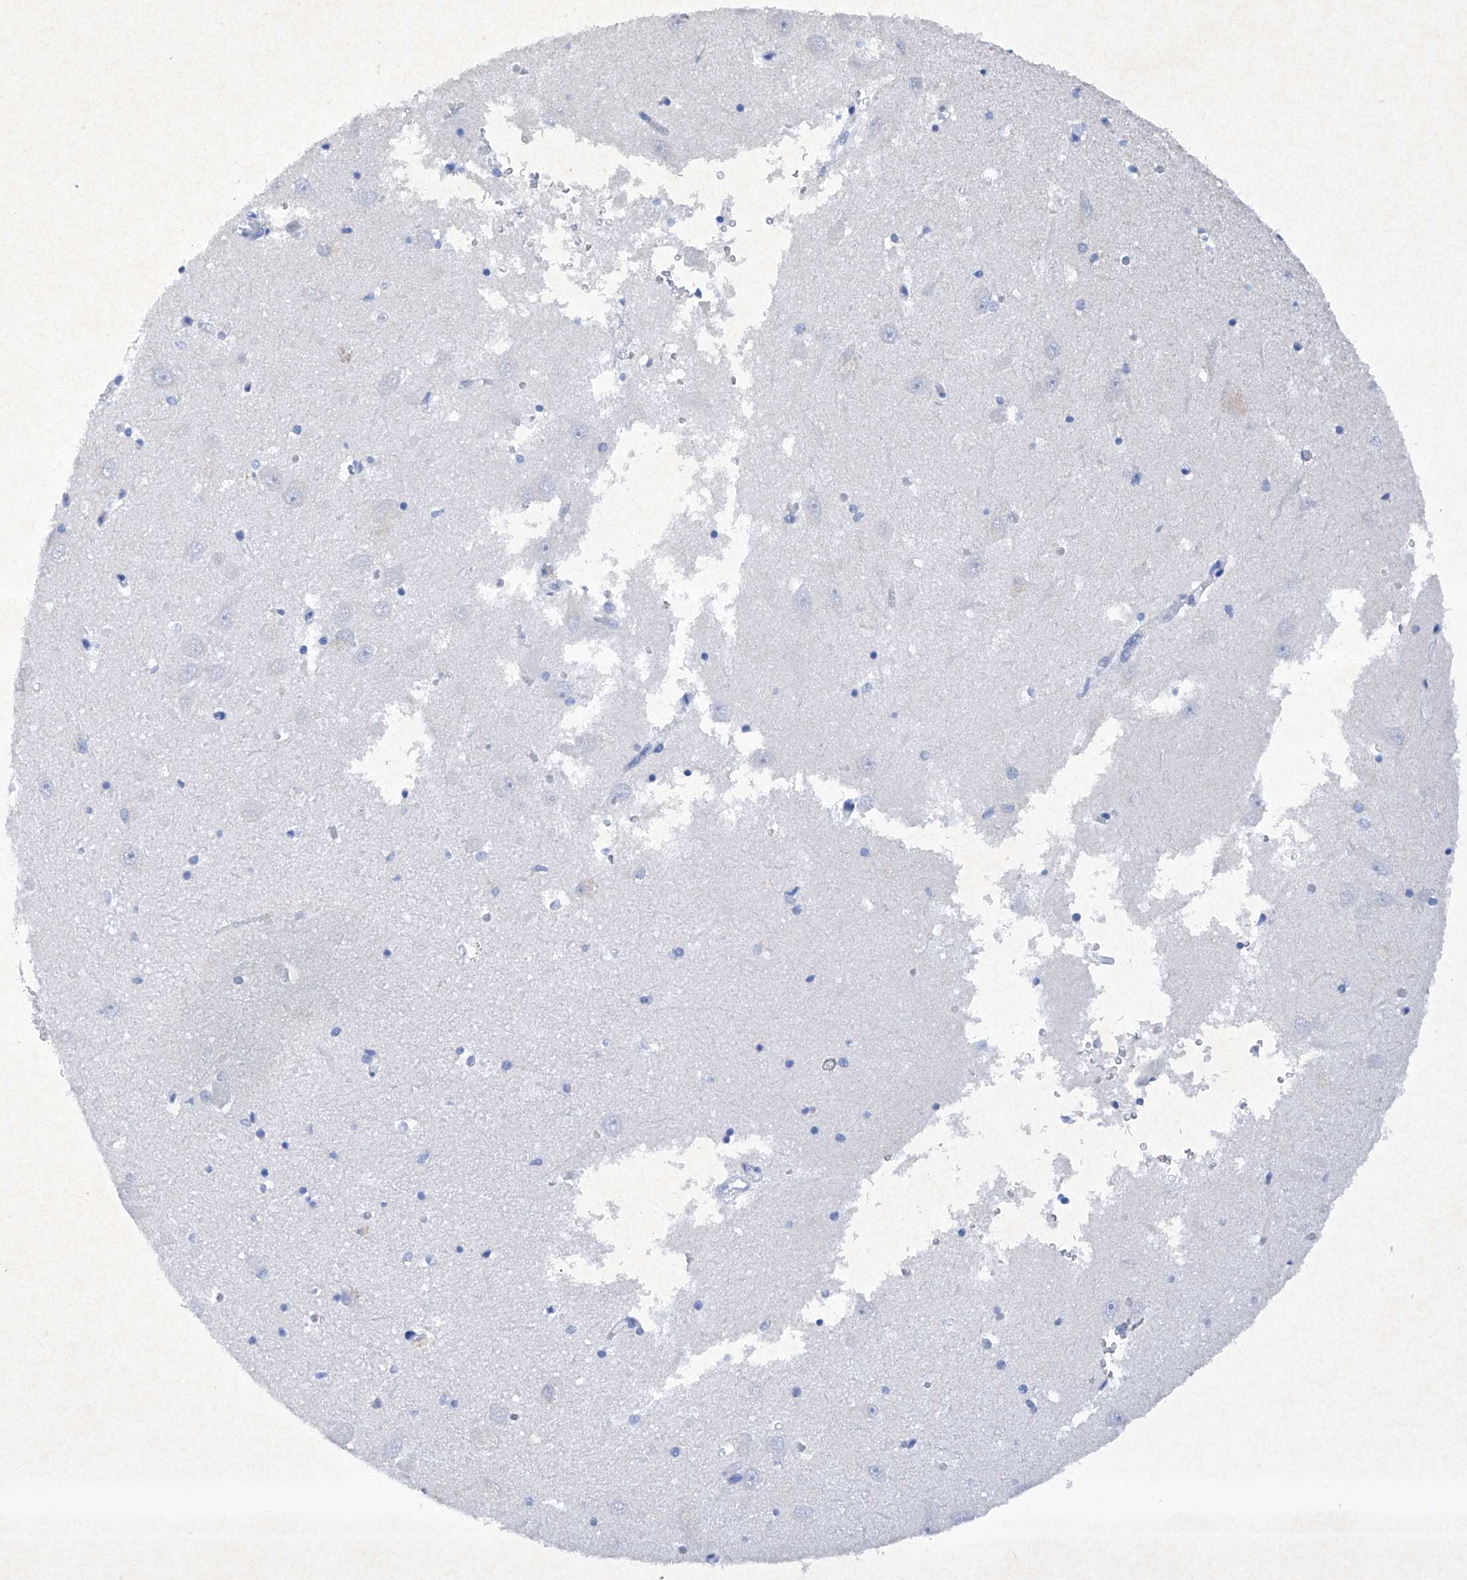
{"staining": {"intensity": "negative", "quantity": "none", "location": "none"}, "tissue": "hippocampus", "cell_type": "Glial cells", "image_type": "normal", "snomed": [{"axis": "morphology", "description": "Normal tissue, NOS"}, {"axis": "topography", "description": "Hippocampus"}], "caption": "IHC of benign human hippocampus shows no expression in glial cells.", "gene": "BARX2", "patient": {"sex": "male", "age": 70}}